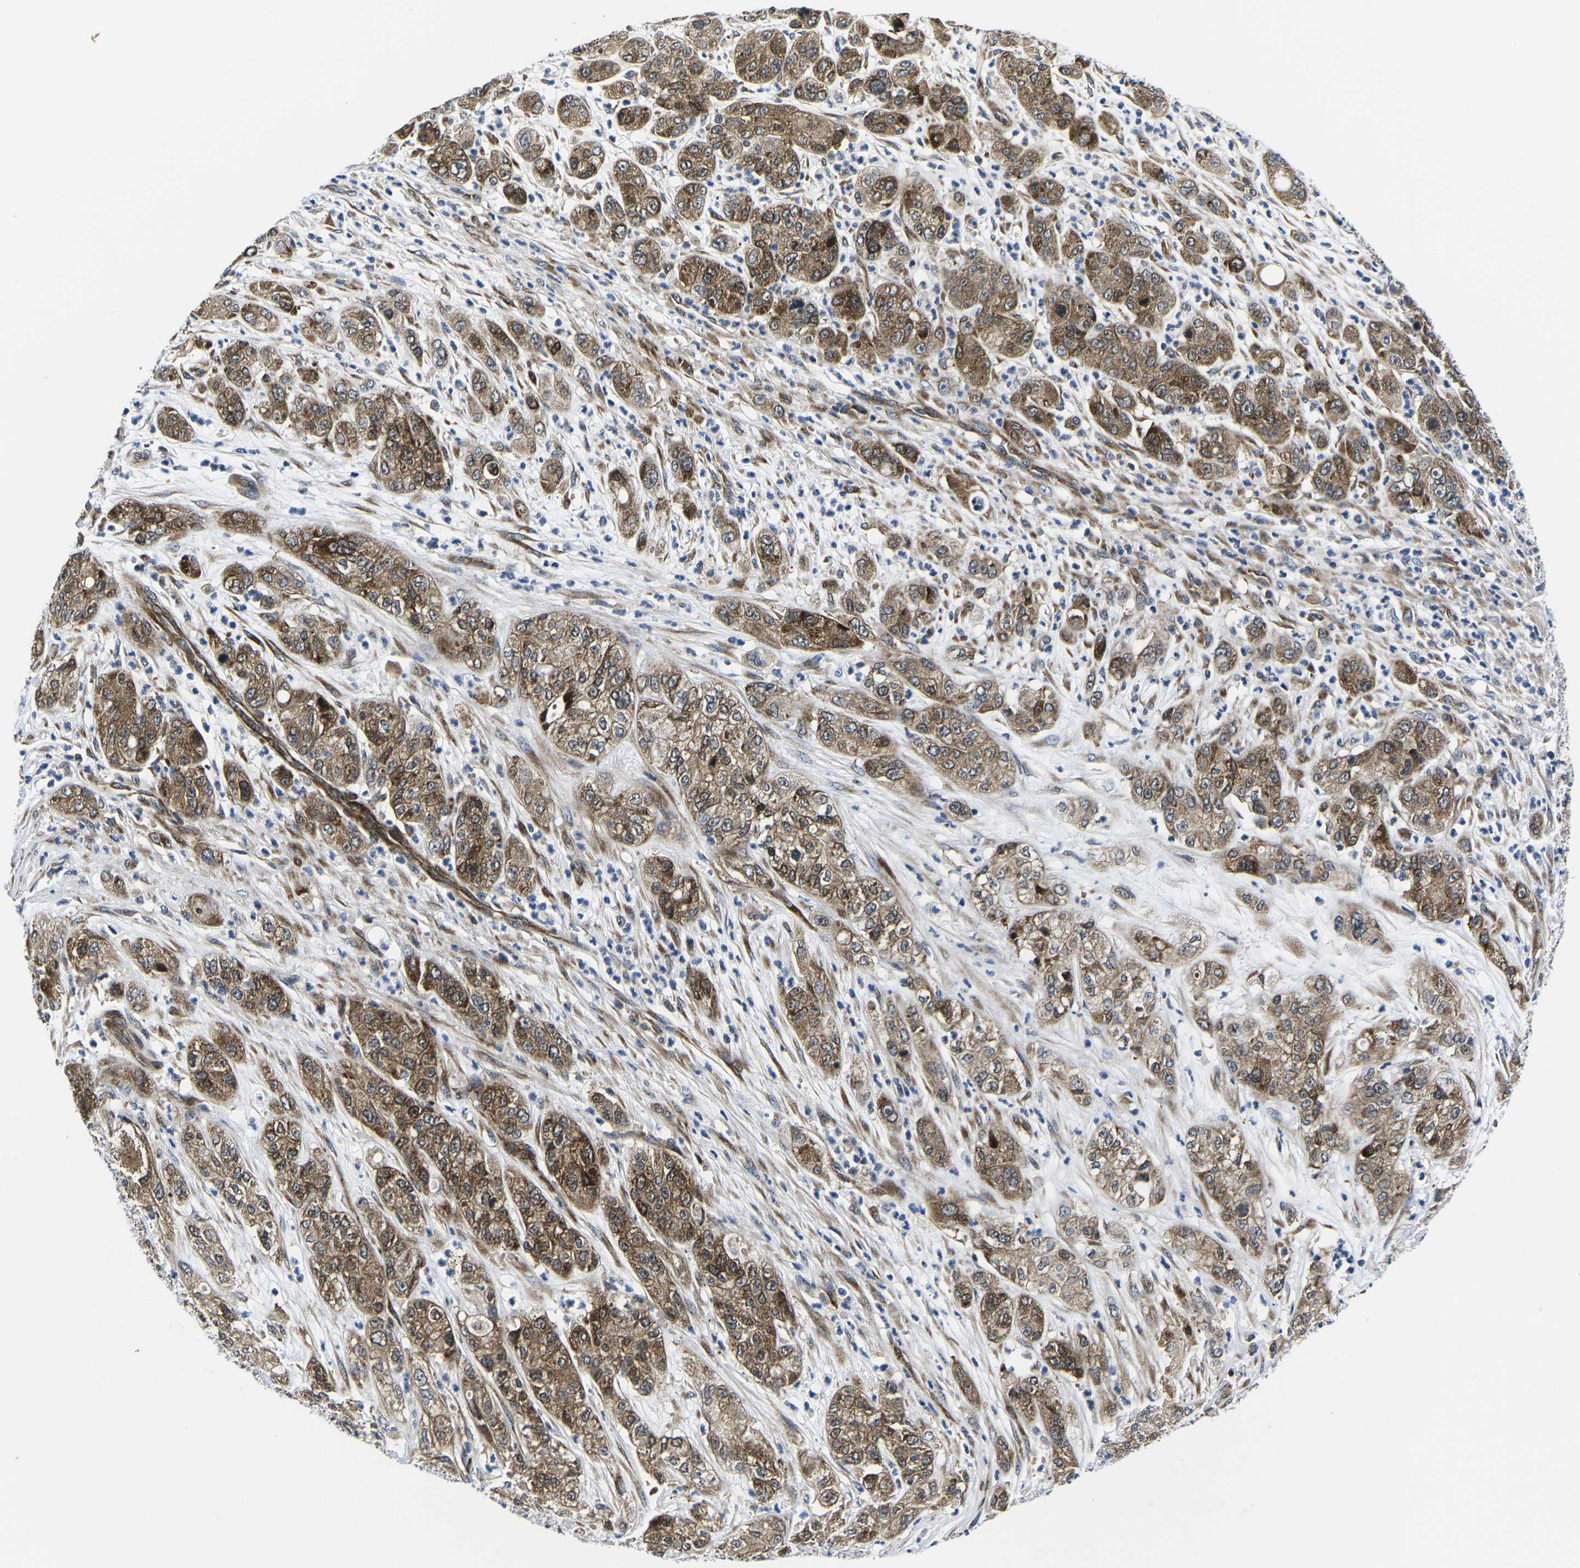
{"staining": {"intensity": "moderate", "quantity": ">75%", "location": "cytoplasmic/membranous"}, "tissue": "pancreatic cancer", "cell_type": "Tumor cells", "image_type": "cancer", "snomed": [{"axis": "morphology", "description": "Adenocarcinoma, NOS"}, {"axis": "topography", "description": "Pancreas"}], "caption": "DAB immunohistochemical staining of pancreatic adenocarcinoma shows moderate cytoplasmic/membranous protein expression in approximately >75% of tumor cells.", "gene": "EIF4E", "patient": {"sex": "female", "age": 78}}